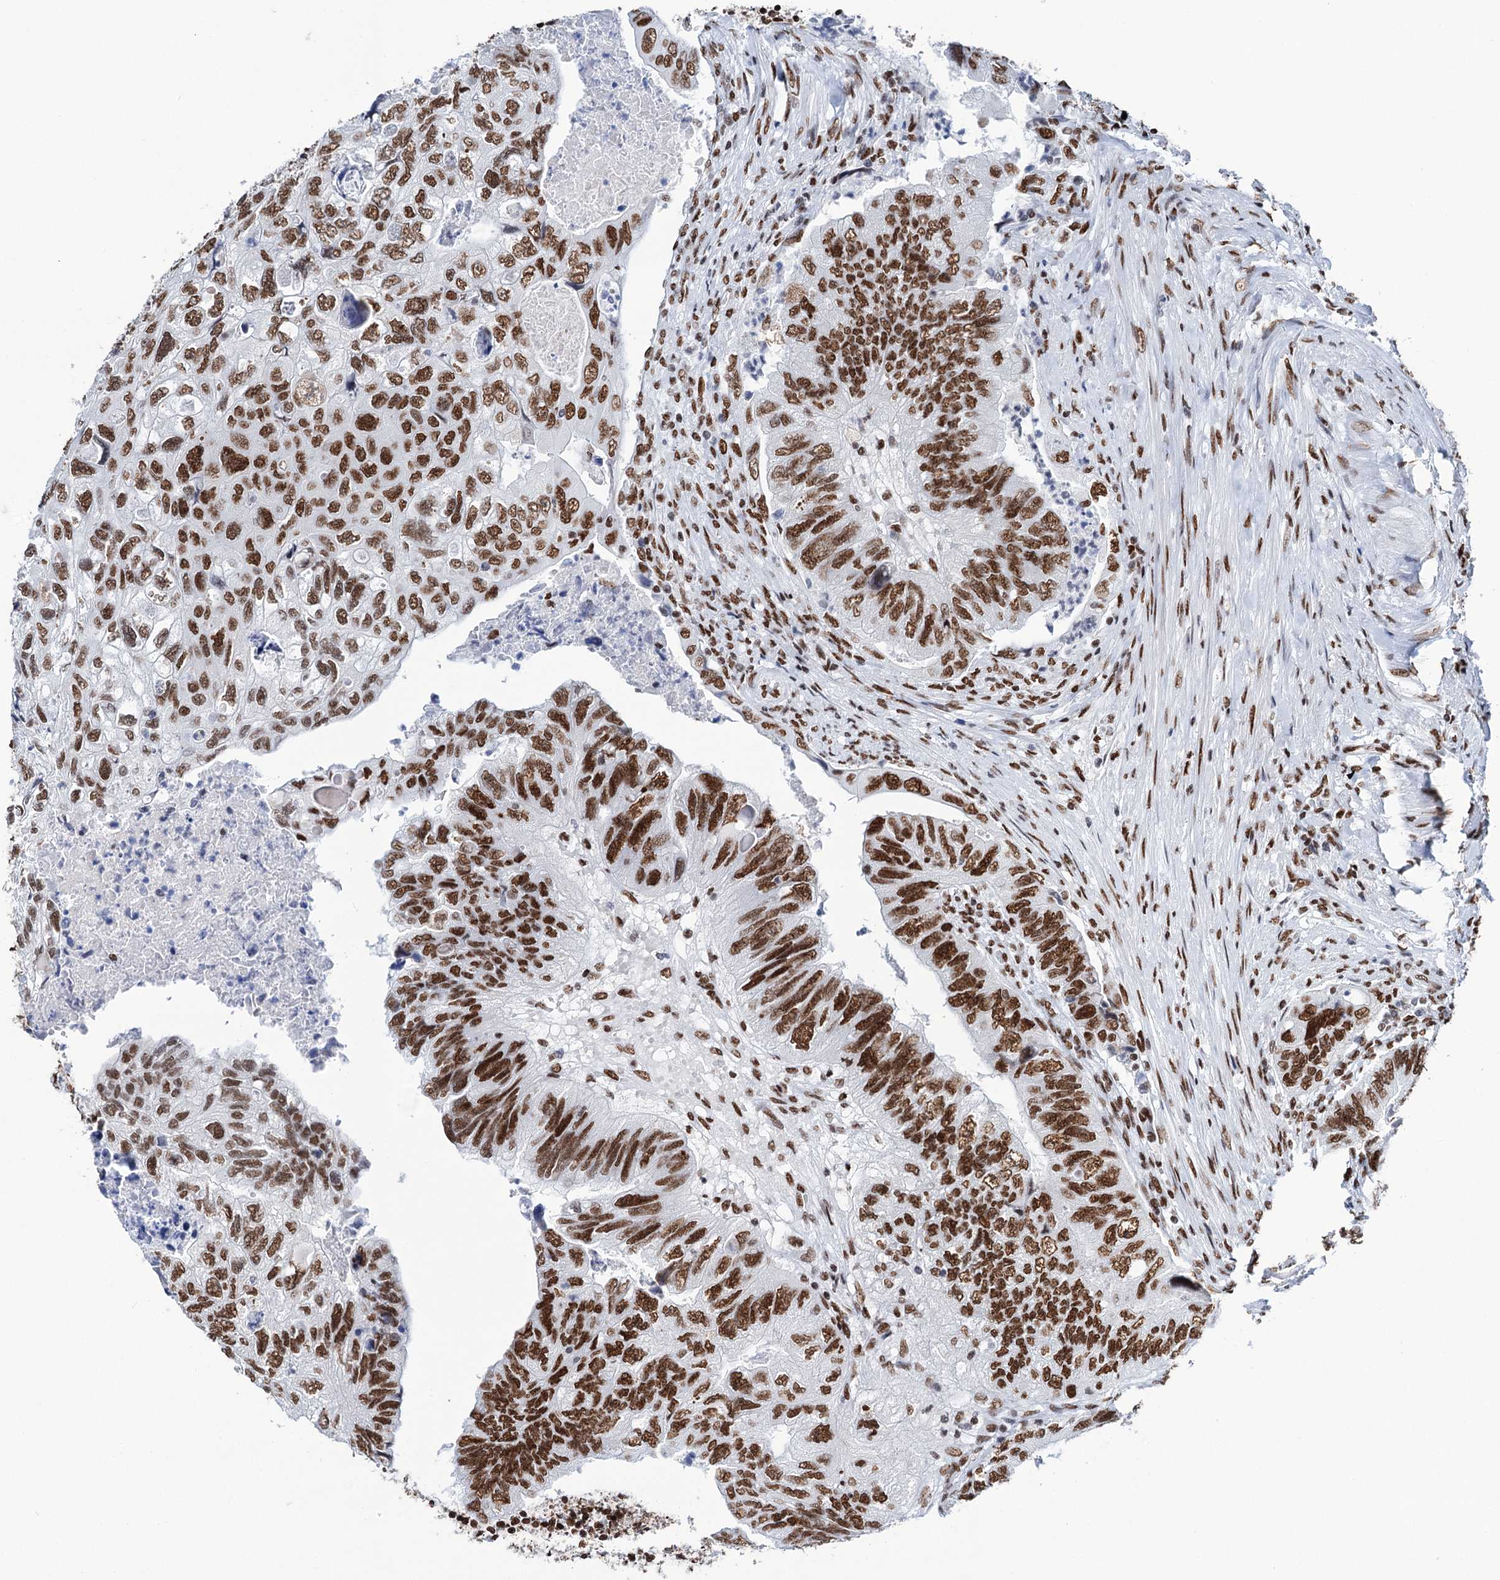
{"staining": {"intensity": "strong", "quantity": ">75%", "location": "nuclear"}, "tissue": "colorectal cancer", "cell_type": "Tumor cells", "image_type": "cancer", "snomed": [{"axis": "morphology", "description": "Adenocarcinoma, NOS"}, {"axis": "topography", "description": "Rectum"}], "caption": "The micrograph shows immunohistochemical staining of colorectal cancer. There is strong nuclear positivity is seen in approximately >75% of tumor cells.", "gene": "MATR3", "patient": {"sex": "male", "age": 63}}